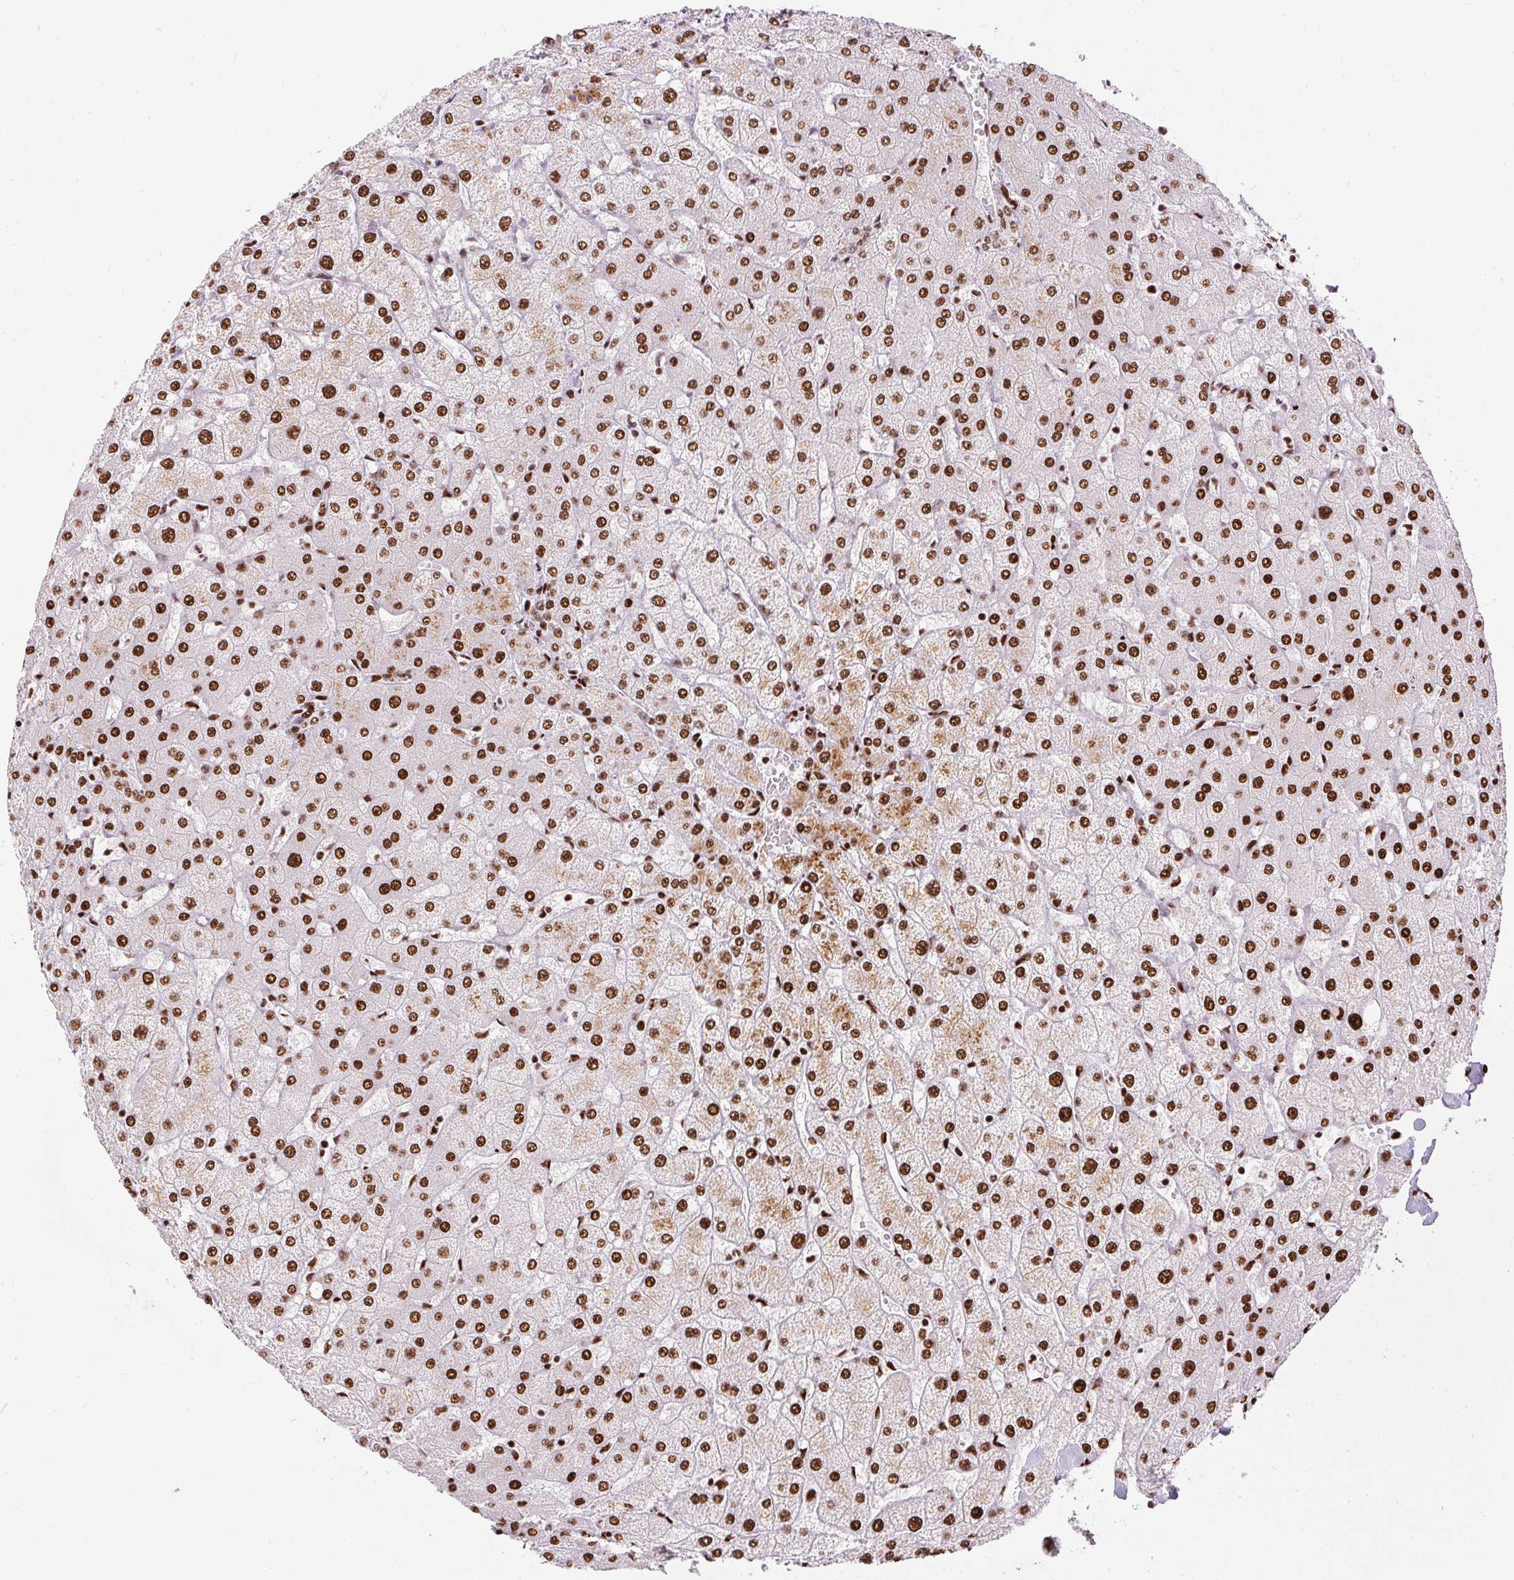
{"staining": {"intensity": "strong", "quantity": ">75%", "location": "nuclear"}, "tissue": "liver", "cell_type": "Cholangiocytes", "image_type": "normal", "snomed": [{"axis": "morphology", "description": "Normal tissue, NOS"}, {"axis": "topography", "description": "Liver"}], "caption": "An immunohistochemistry (IHC) micrograph of unremarkable tissue is shown. Protein staining in brown highlights strong nuclear positivity in liver within cholangiocytes. (DAB (3,3'-diaminobenzidine) IHC with brightfield microscopy, high magnification).", "gene": "PAGE3", "patient": {"sex": "female", "age": 54}}